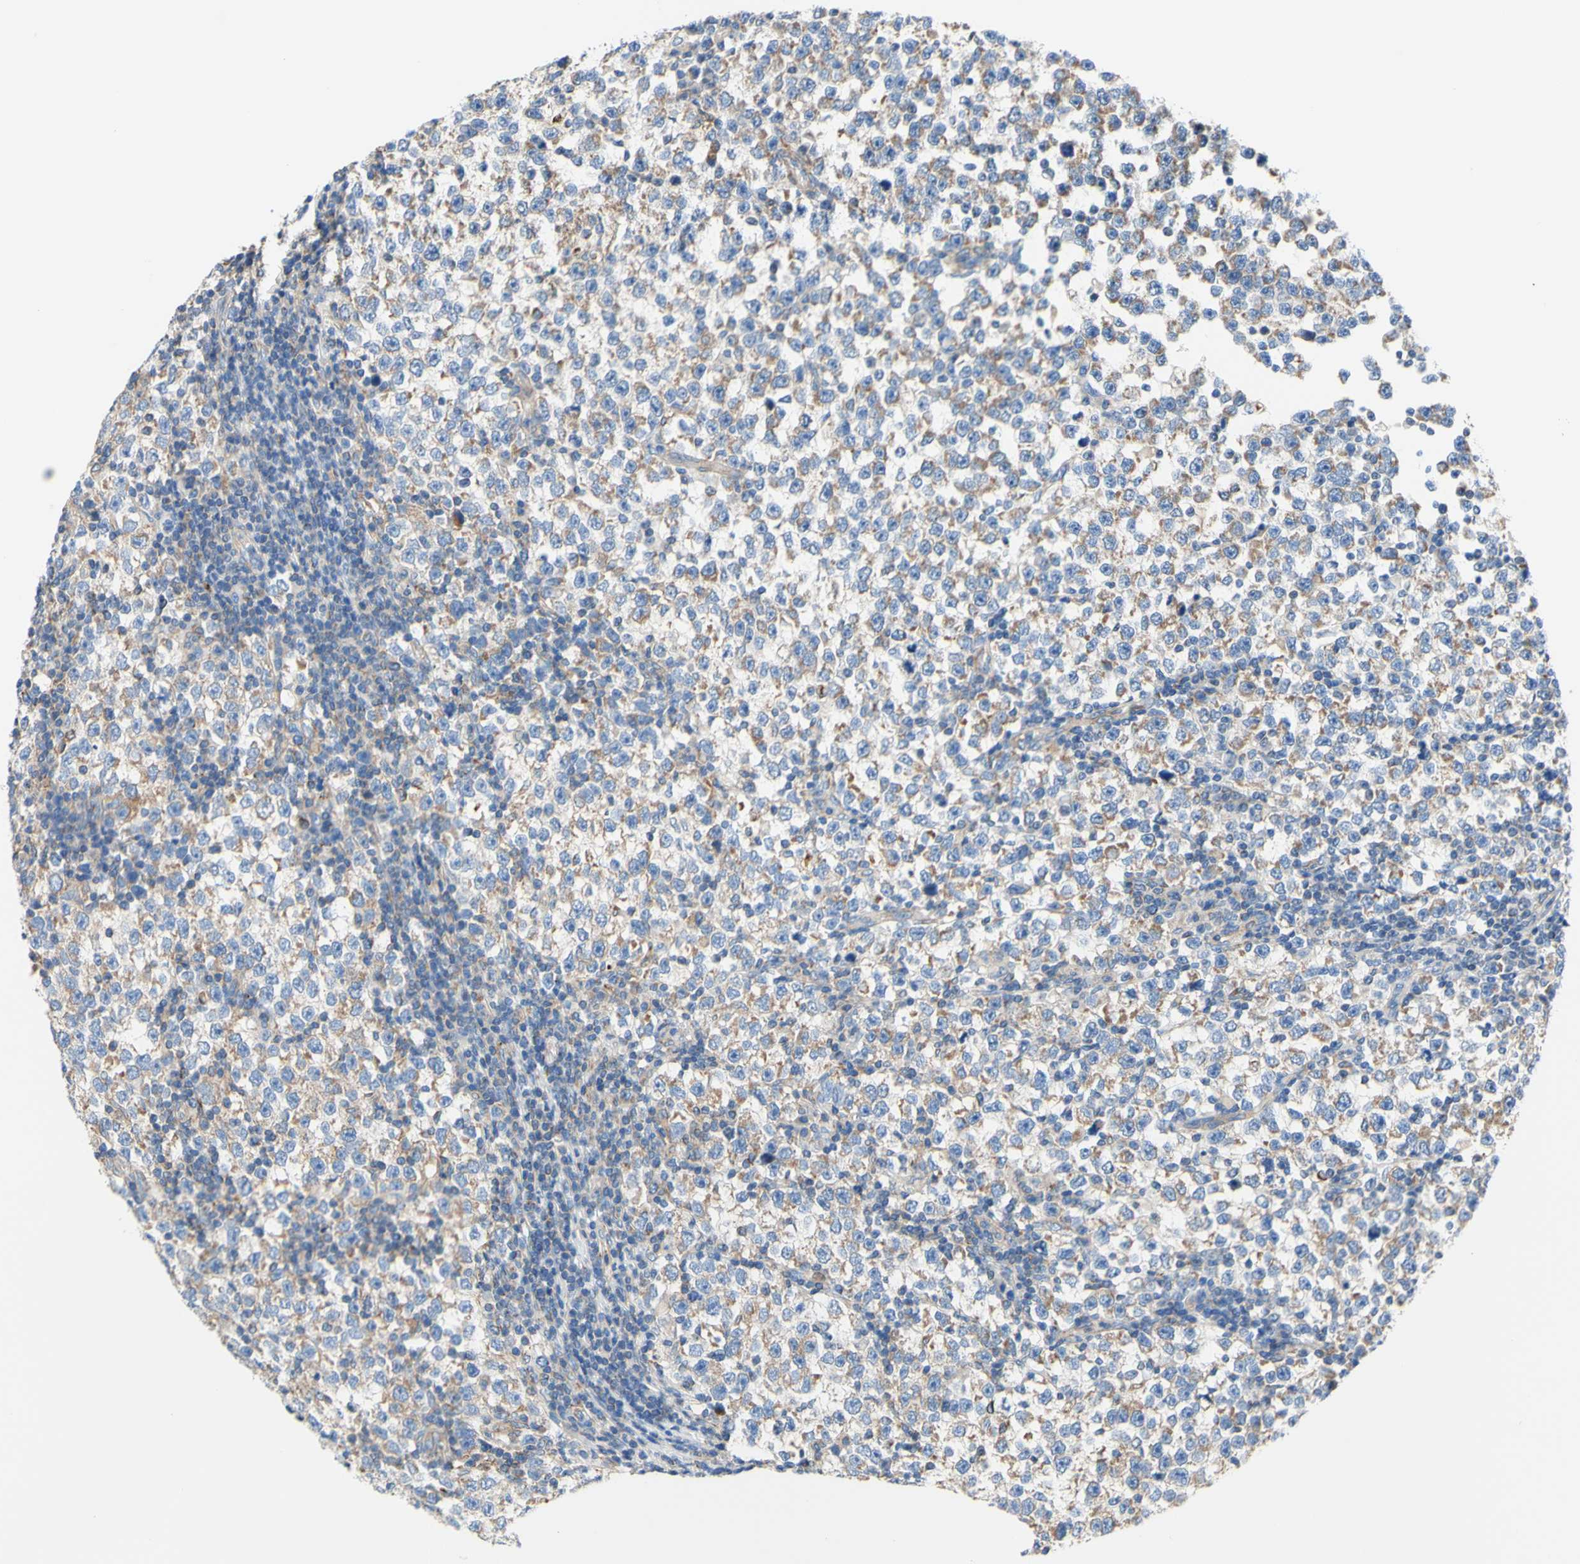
{"staining": {"intensity": "moderate", "quantity": "<25%", "location": "cytoplasmic/membranous"}, "tissue": "testis cancer", "cell_type": "Tumor cells", "image_type": "cancer", "snomed": [{"axis": "morphology", "description": "Seminoma, NOS"}, {"axis": "topography", "description": "Testis"}], "caption": "Immunohistochemical staining of seminoma (testis) reveals low levels of moderate cytoplasmic/membranous protein expression in about <25% of tumor cells. The protein of interest is stained brown, and the nuclei are stained in blue (DAB (3,3'-diaminobenzidine) IHC with brightfield microscopy, high magnification).", "gene": "RETREG2", "patient": {"sex": "male", "age": 43}}